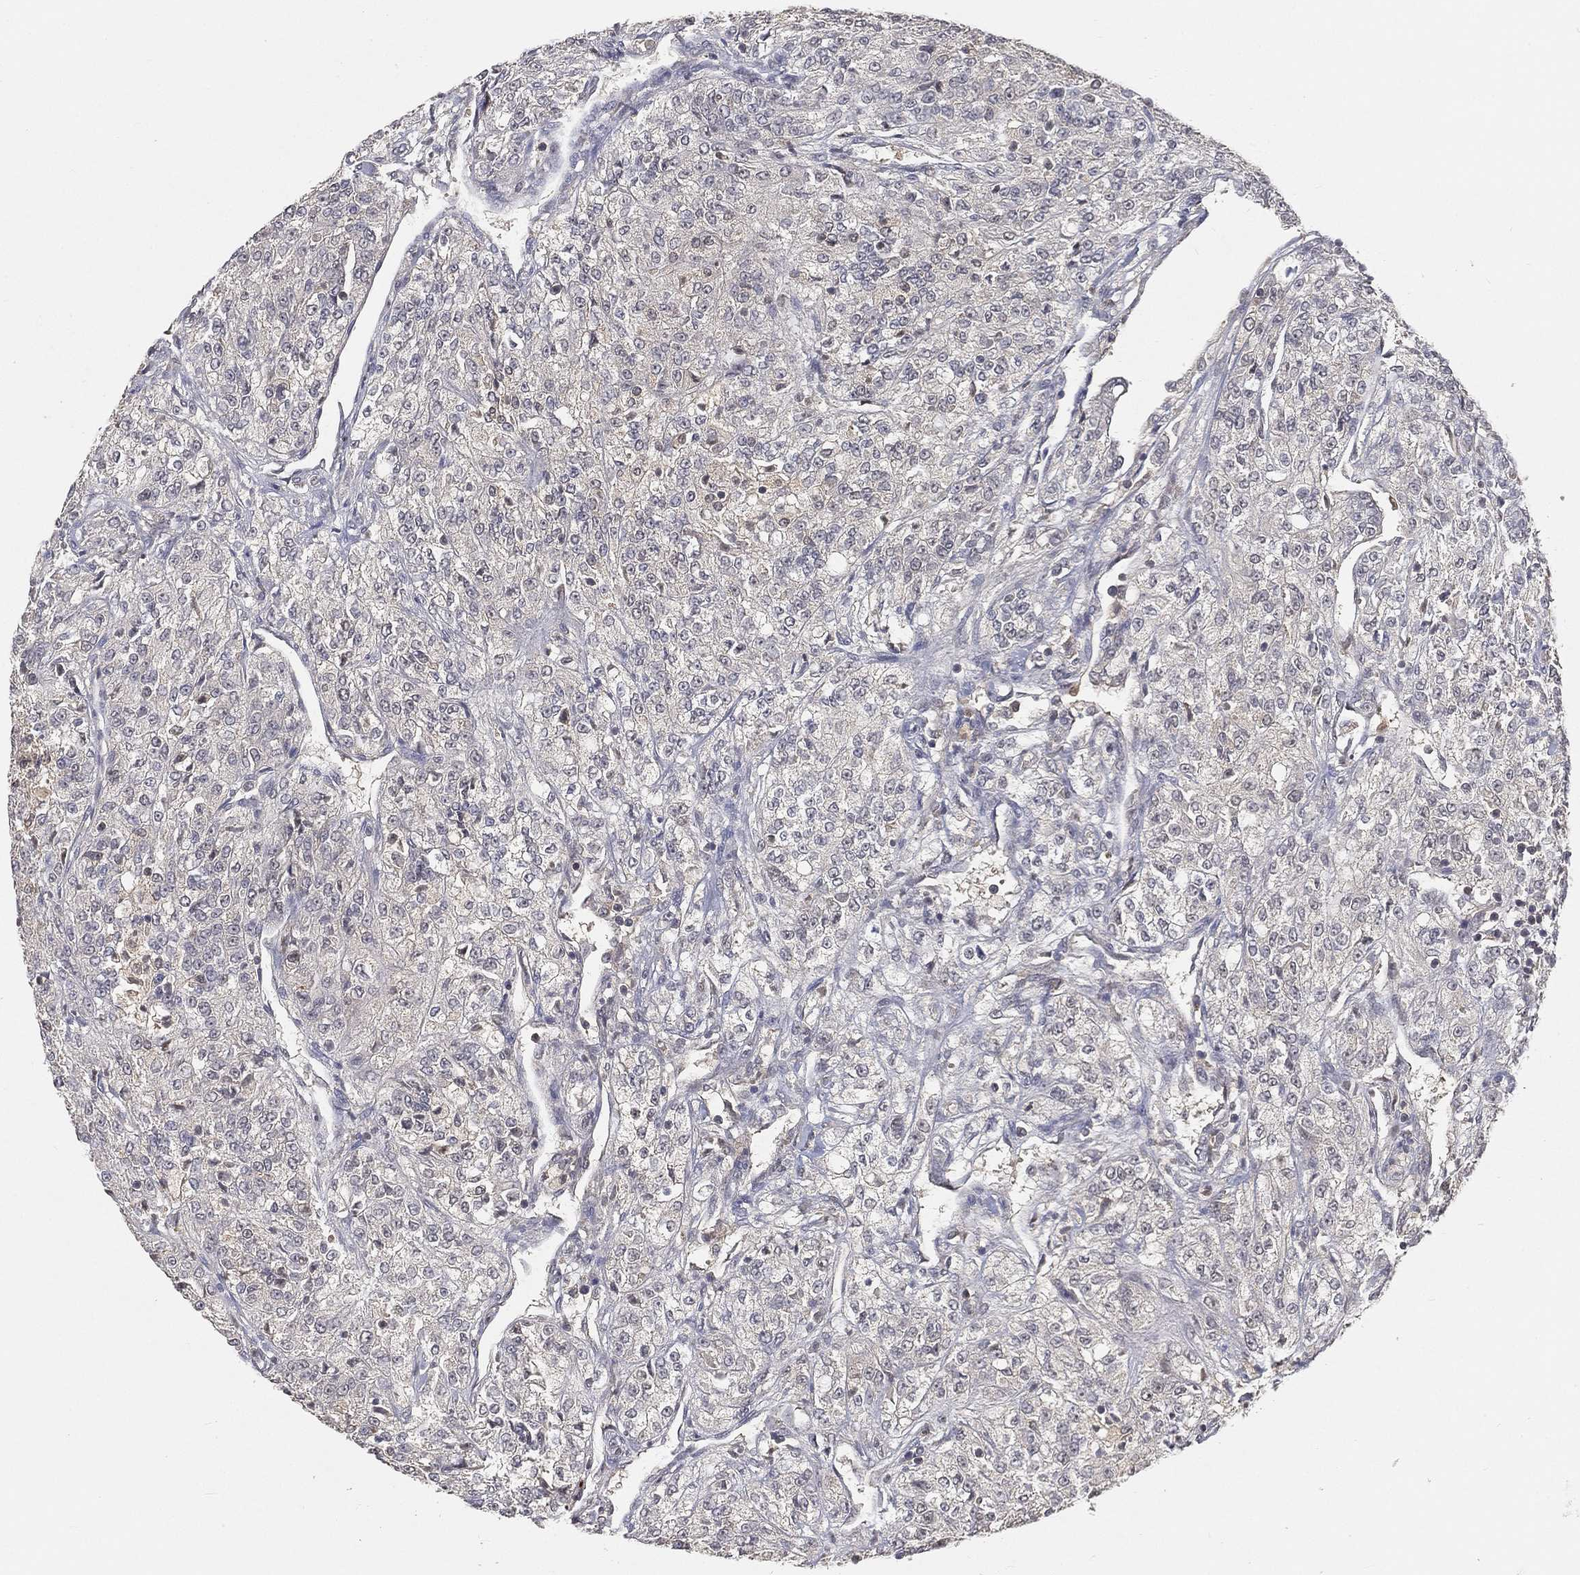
{"staining": {"intensity": "negative", "quantity": "none", "location": "none"}, "tissue": "renal cancer", "cell_type": "Tumor cells", "image_type": "cancer", "snomed": [{"axis": "morphology", "description": "Adenocarcinoma, NOS"}, {"axis": "topography", "description": "Kidney"}], "caption": "DAB immunohistochemical staining of human renal adenocarcinoma displays no significant expression in tumor cells.", "gene": "MAPK1", "patient": {"sex": "female", "age": 63}}